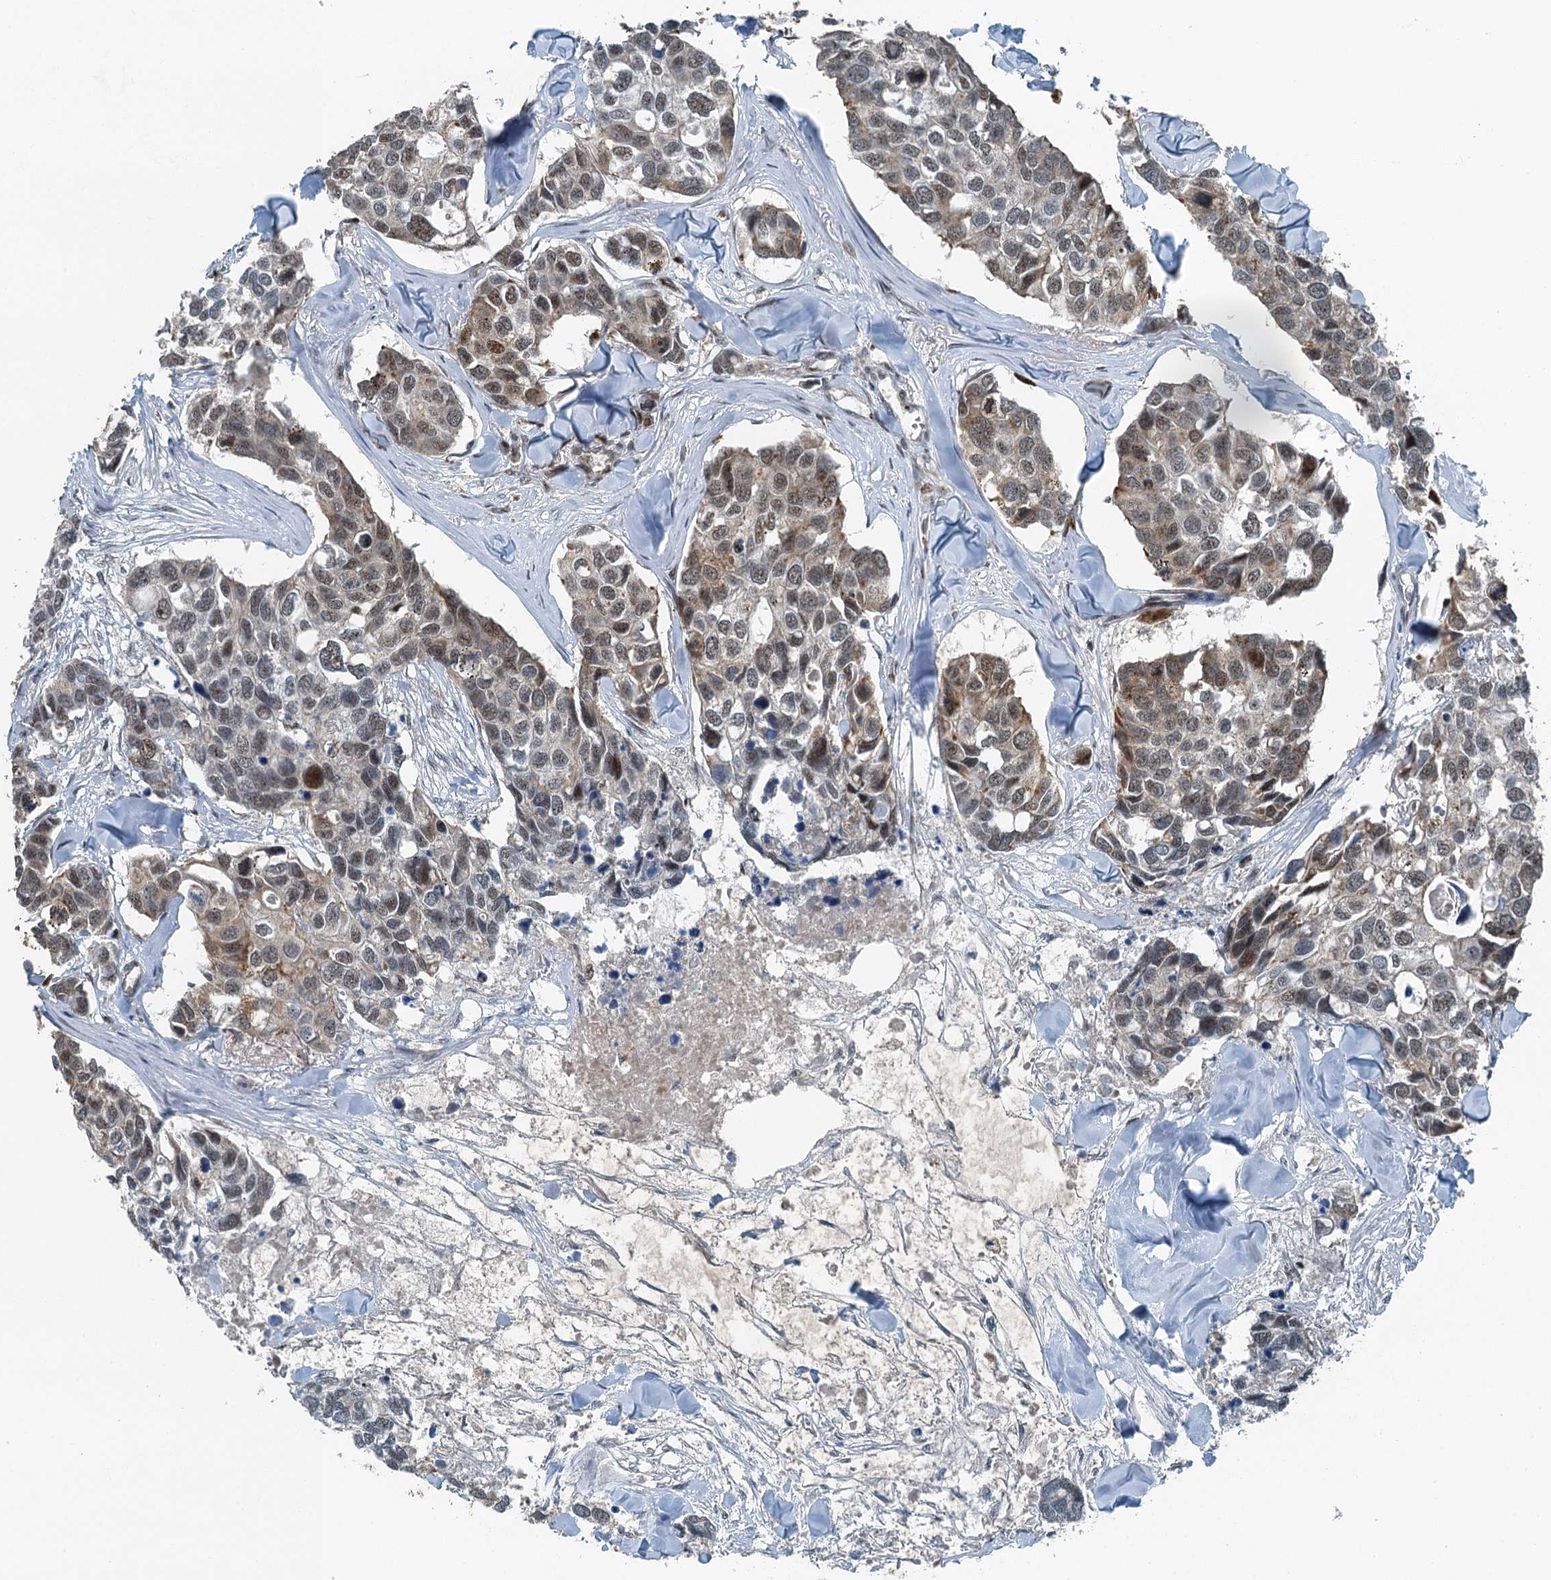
{"staining": {"intensity": "weak", "quantity": "25%-75%", "location": "cytoplasmic/membranous,nuclear"}, "tissue": "breast cancer", "cell_type": "Tumor cells", "image_type": "cancer", "snomed": [{"axis": "morphology", "description": "Duct carcinoma"}, {"axis": "topography", "description": "Breast"}], "caption": "Tumor cells show low levels of weak cytoplasmic/membranous and nuclear staining in about 25%-75% of cells in breast intraductal carcinoma.", "gene": "BMERB1", "patient": {"sex": "female", "age": 83}}